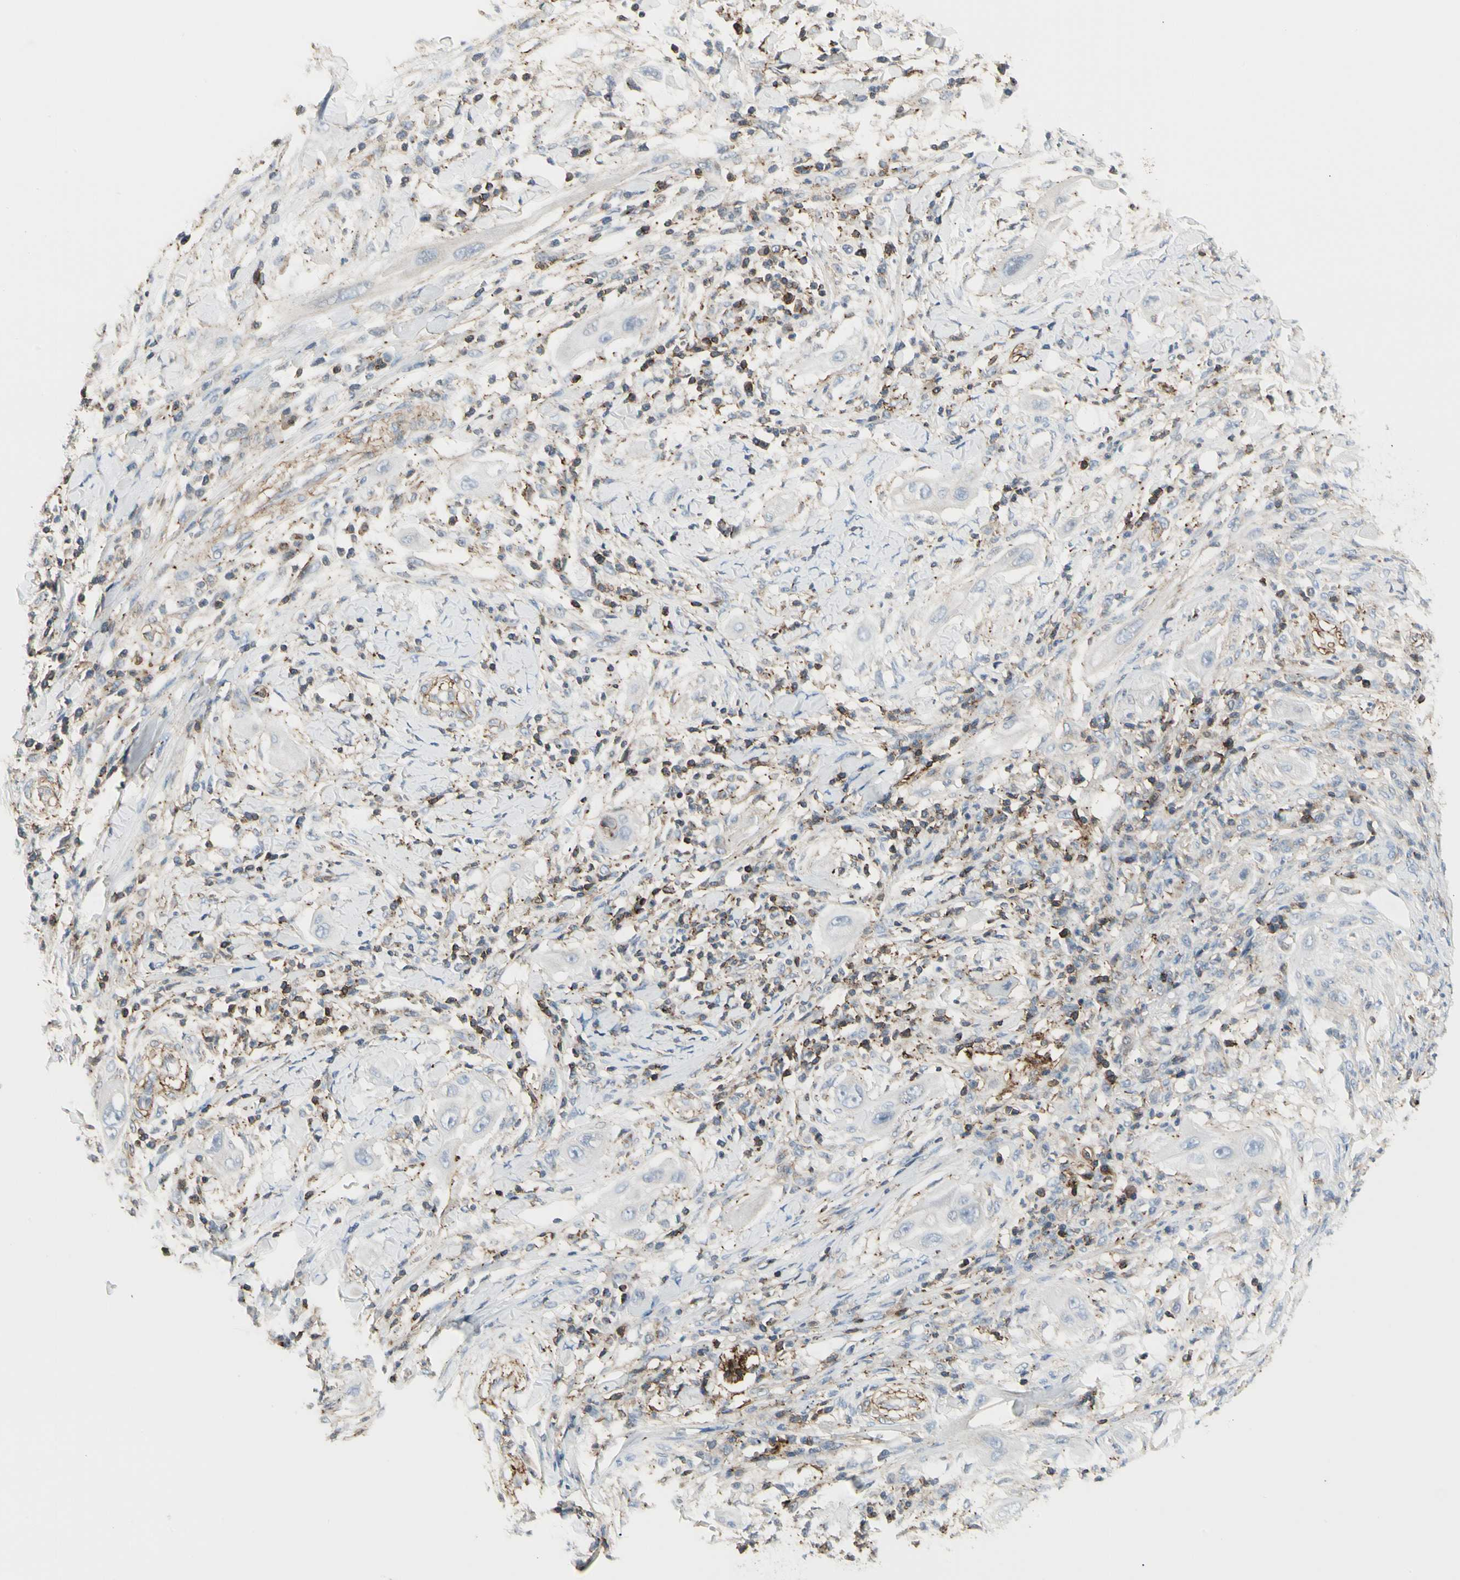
{"staining": {"intensity": "negative", "quantity": "none", "location": "none"}, "tissue": "lung cancer", "cell_type": "Tumor cells", "image_type": "cancer", "snomed": [{"axis": "morphology", "description": "Squamous cell carcinoma, NOS"}, {"axis": "topography", "description": "Lung"}], "caption": "Tumor cells are negative for protein expression in human lung squamous cell carcinoma. The staining was performed using DAB (3,3'-diaminobenzidine) to visualize the protein expression in brown, while the nuclei were stained in blue with hematoxylin (Magnification: 20x).", "gene": "CLEC2B", "patient": {"sex": "female", "age": 47}}